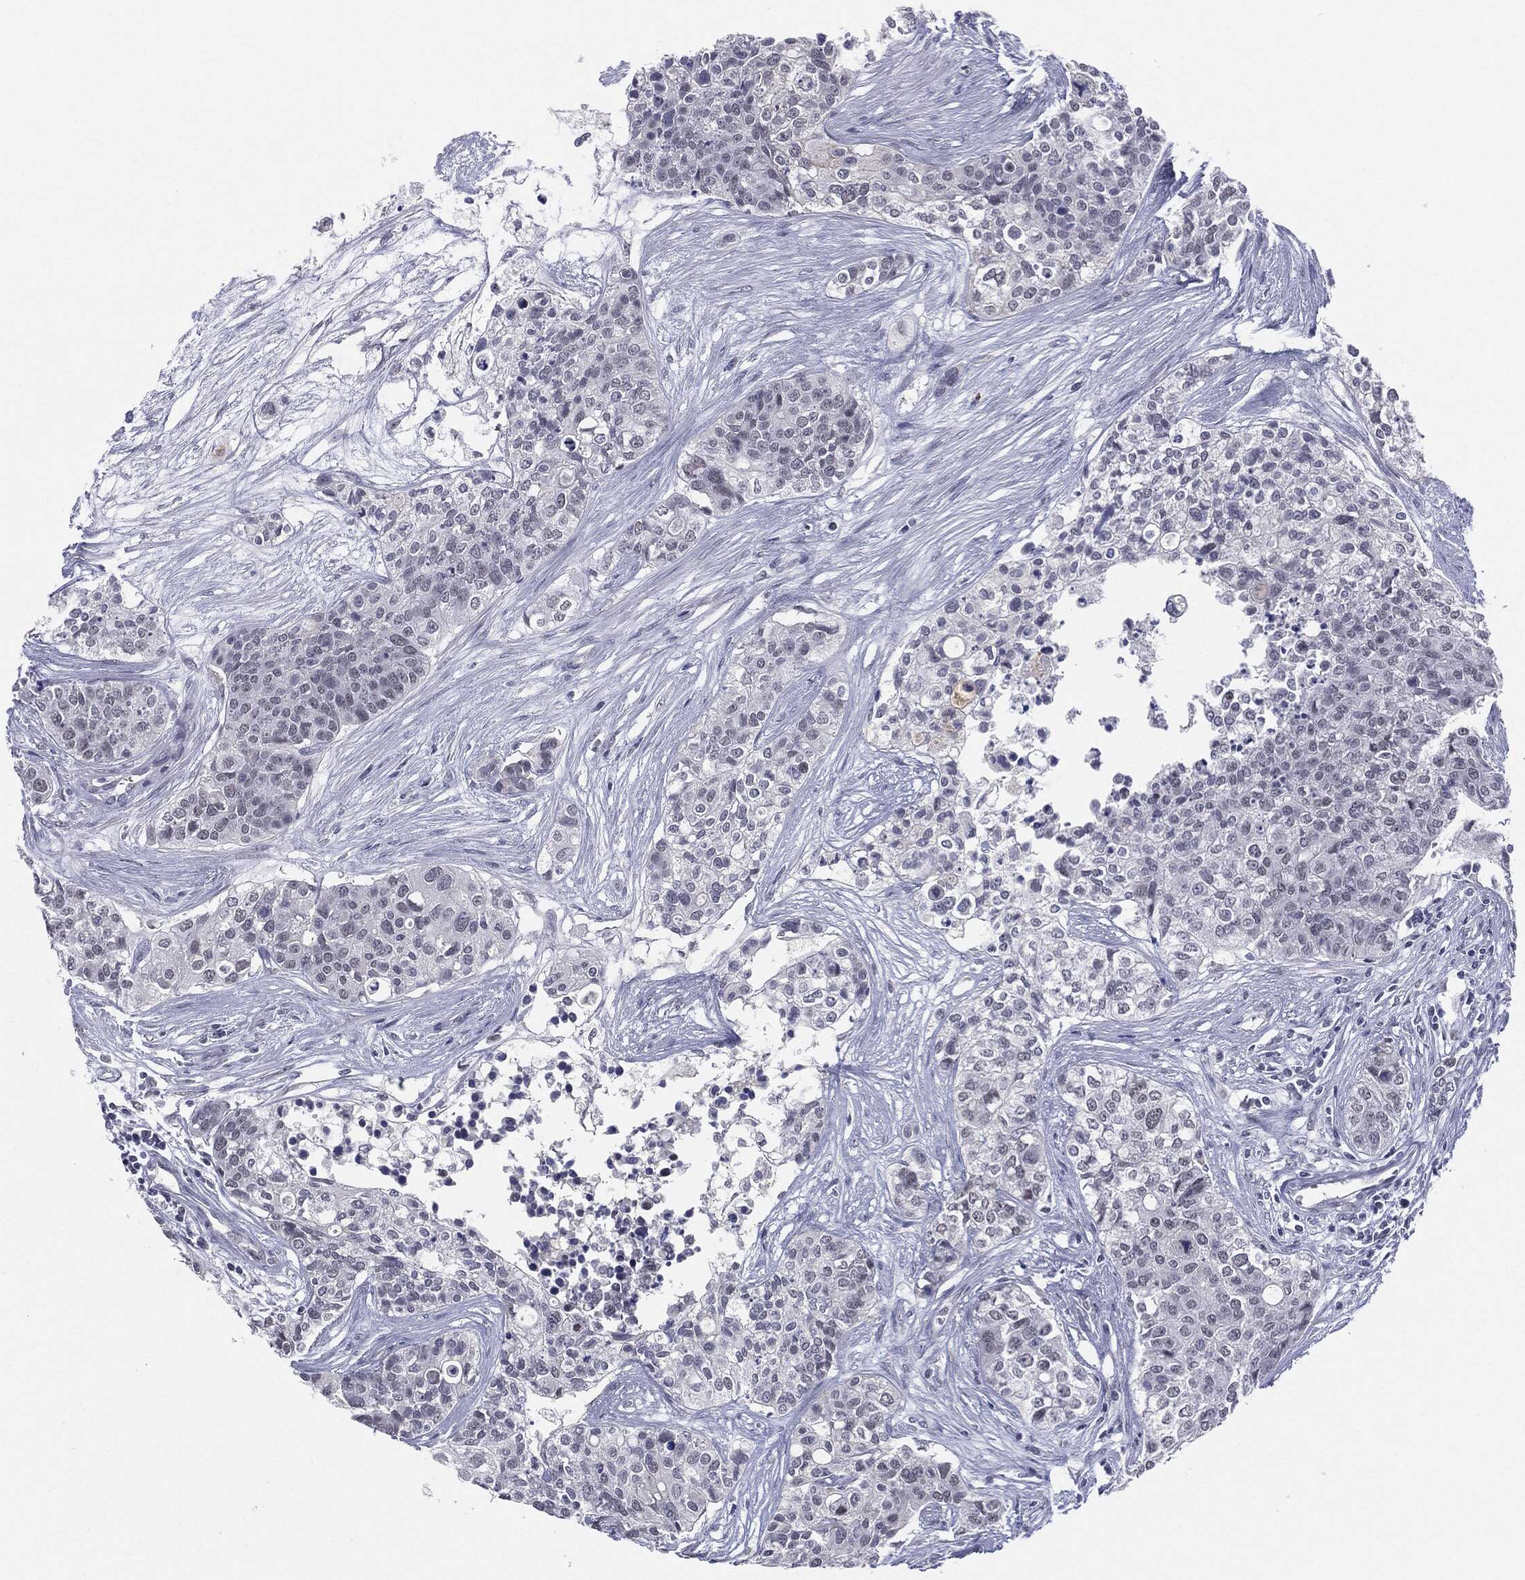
{"staining": {"intensity": "negative", "quantity": "none", "location": "none"}, "tissue": "carcinoid", "cell_type": "Tumor cells", "image_type": "cancer", "snomed": [{"axis": "morphology", "description": "Carcinoid, malignant, NOS"}, {"axis": "topography", "description": "Colon"}], "caption": "High power microscopy histopathology image of an immunohistochemistry histopathology image of carcinoid, revealing no significant expression in tumor cells.", "gene": "SLC5A5", "patient": {"sex": "male", "age": 81}}